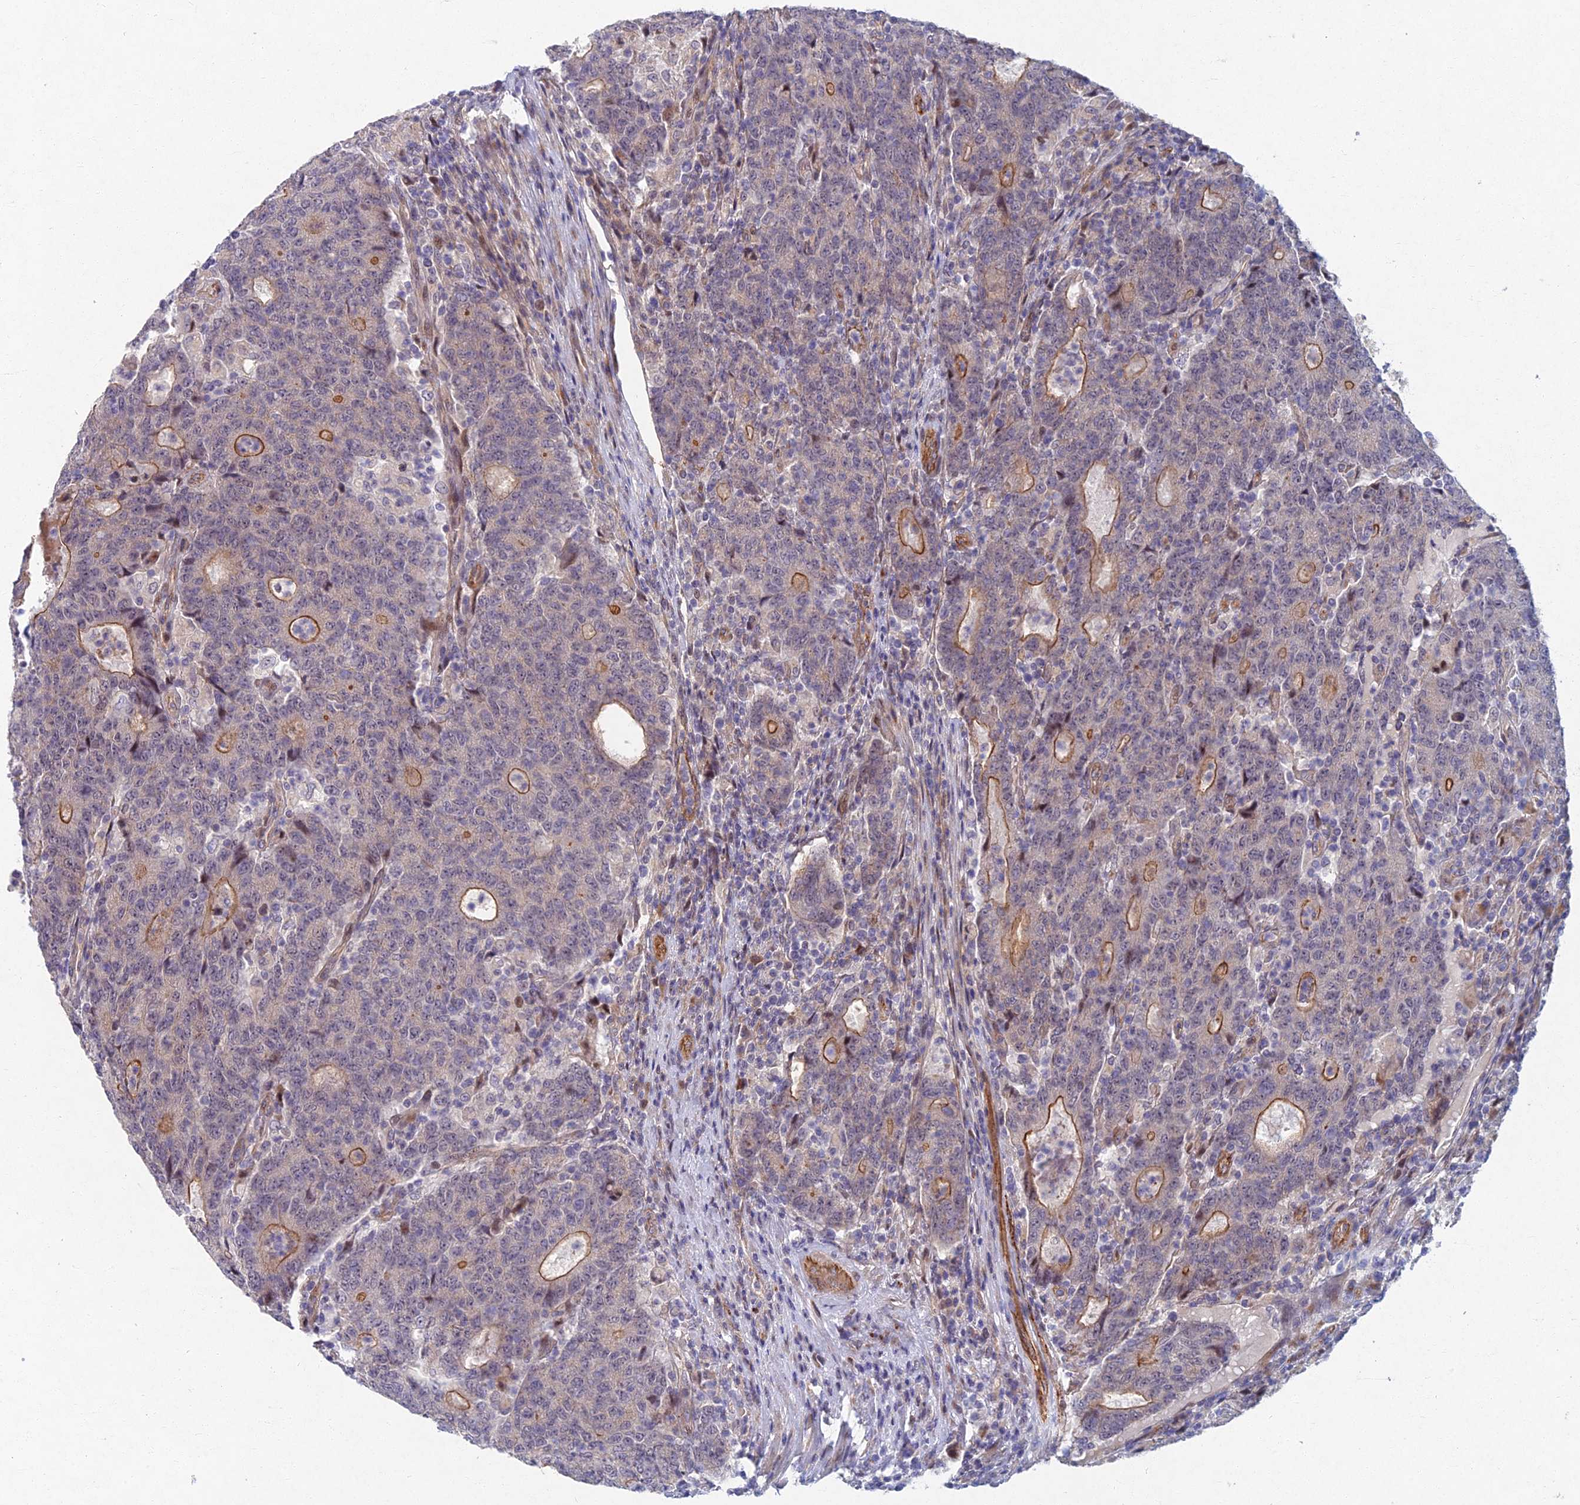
{"staining": {"intensity": "moderate", "quantity": "<25%", "location": "cytoplasmic/membranous"}, "tissue": "colorectal cancer", "cell_type": "Tumor cells", "image_type": "cancer", "snomed": [{"axis": "morphology", "description": "Adenocarcinoma, NOS"}, {"axis": "topography", "description": "Colon"}], "caption": "Immunohistochemistry (IHC) (DAB (3,3'-diaminobenzidine)) staining of adenocarcinoma (colorectal) exhibits moderate cytoplasmic/membranous protein positivity in approximately <25% of tumor cells. (Brightfield microscopy of DAB IHC at high magnification).", "gene": "RHBDL2", "patient": {"sex": "female", "age": 75}}